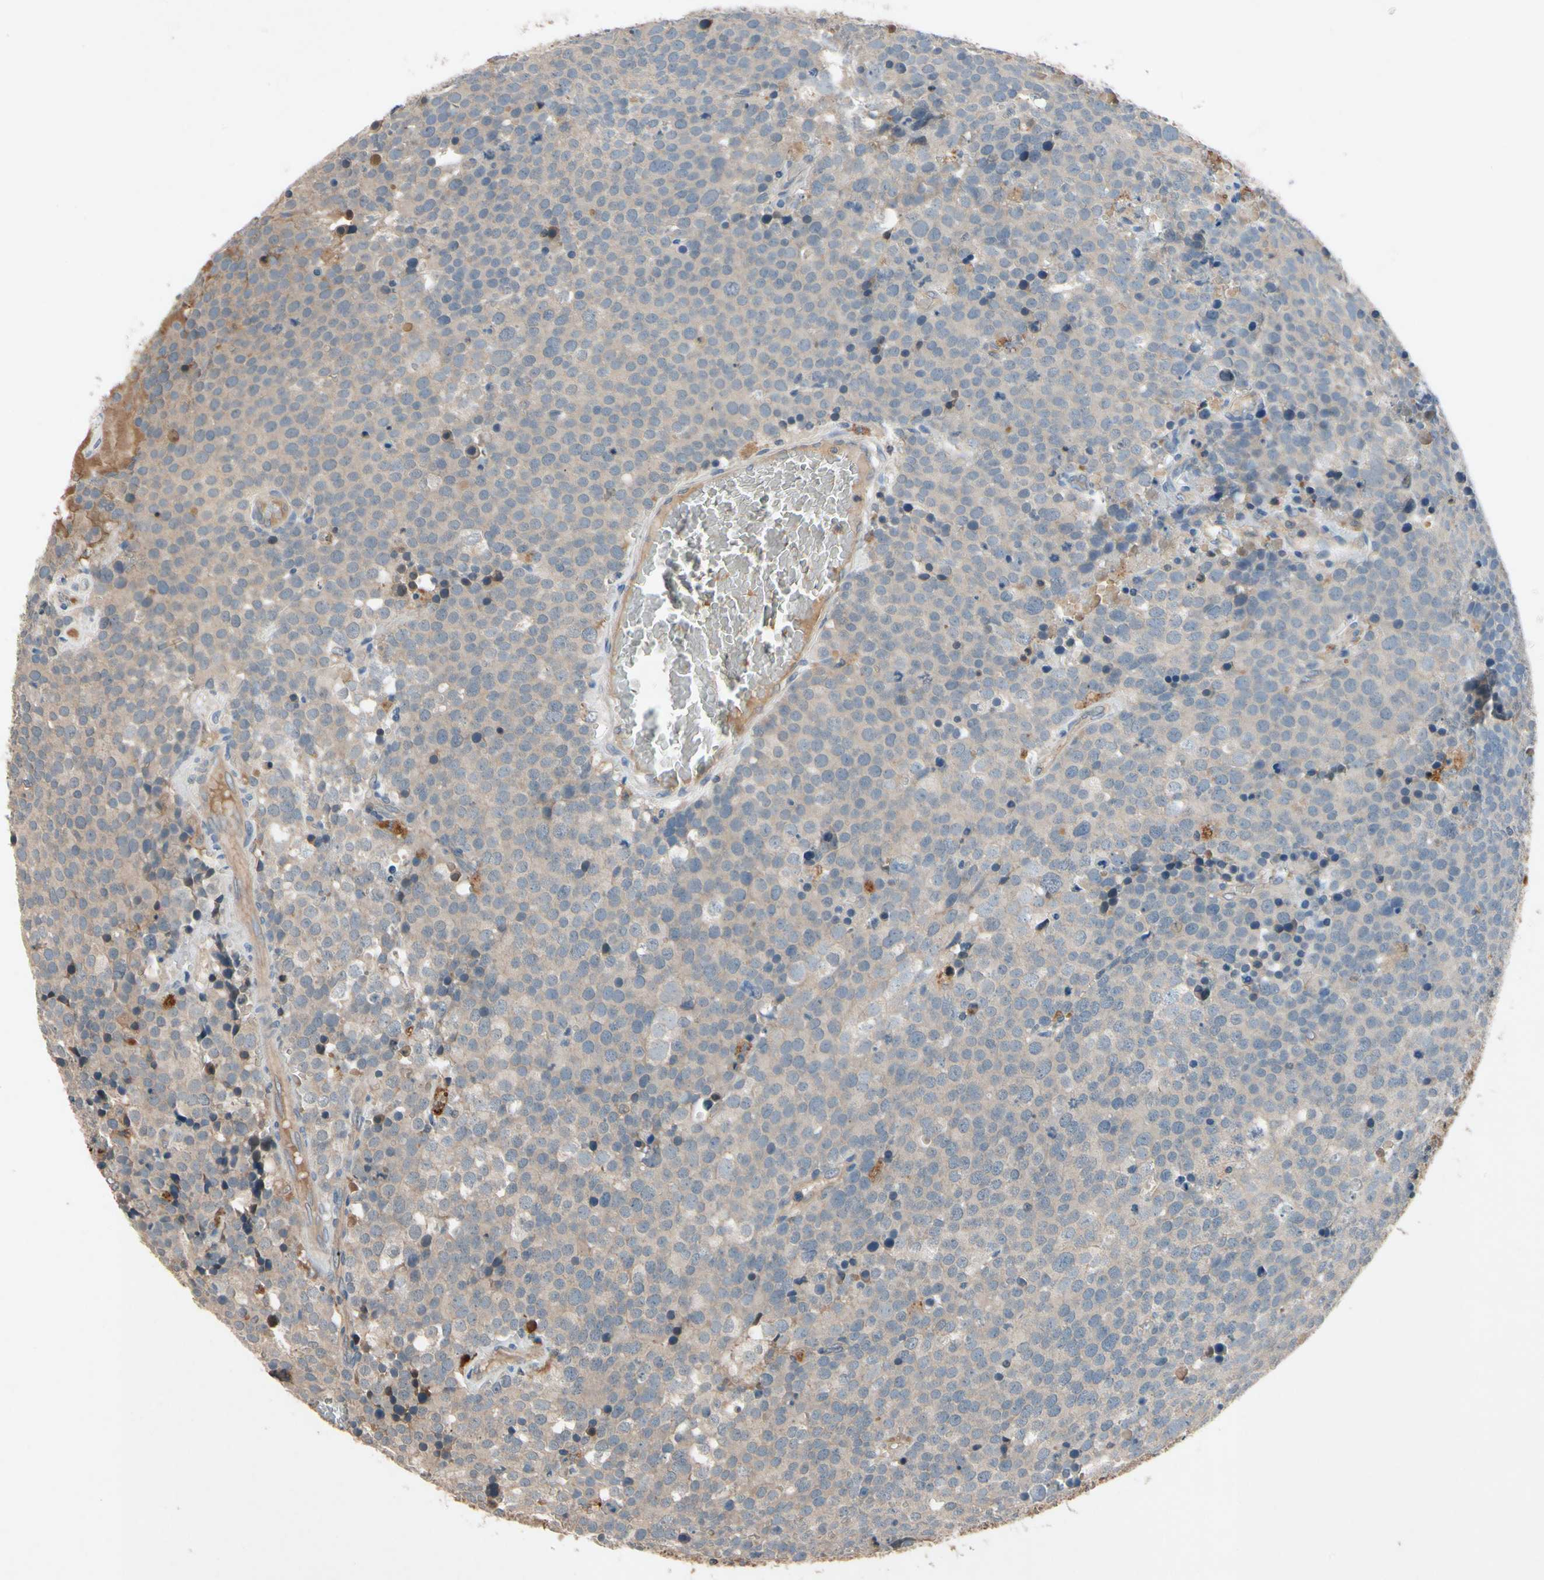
{"staining": {"intensity": "weak", "quantity": "25%-75%", "location": "cytoplasmic/membranous"}, "tissue": "testis cancer", "cell_type": "Tumor cells", "image_type": "cancer", "snomed": [{"axis": "morphology", "description": "Seminoma, NOS"}, {"axis": "topography", "description": "Testis"}], "caption": "Protein staining by immunohistochemistry reveals weak cytoplasmic/membranous positivity in about 25%-75% of tumor cells in testis seminoma.", "gene": "IL1RL1", "patient": {"sex": "male", "age": 71}}